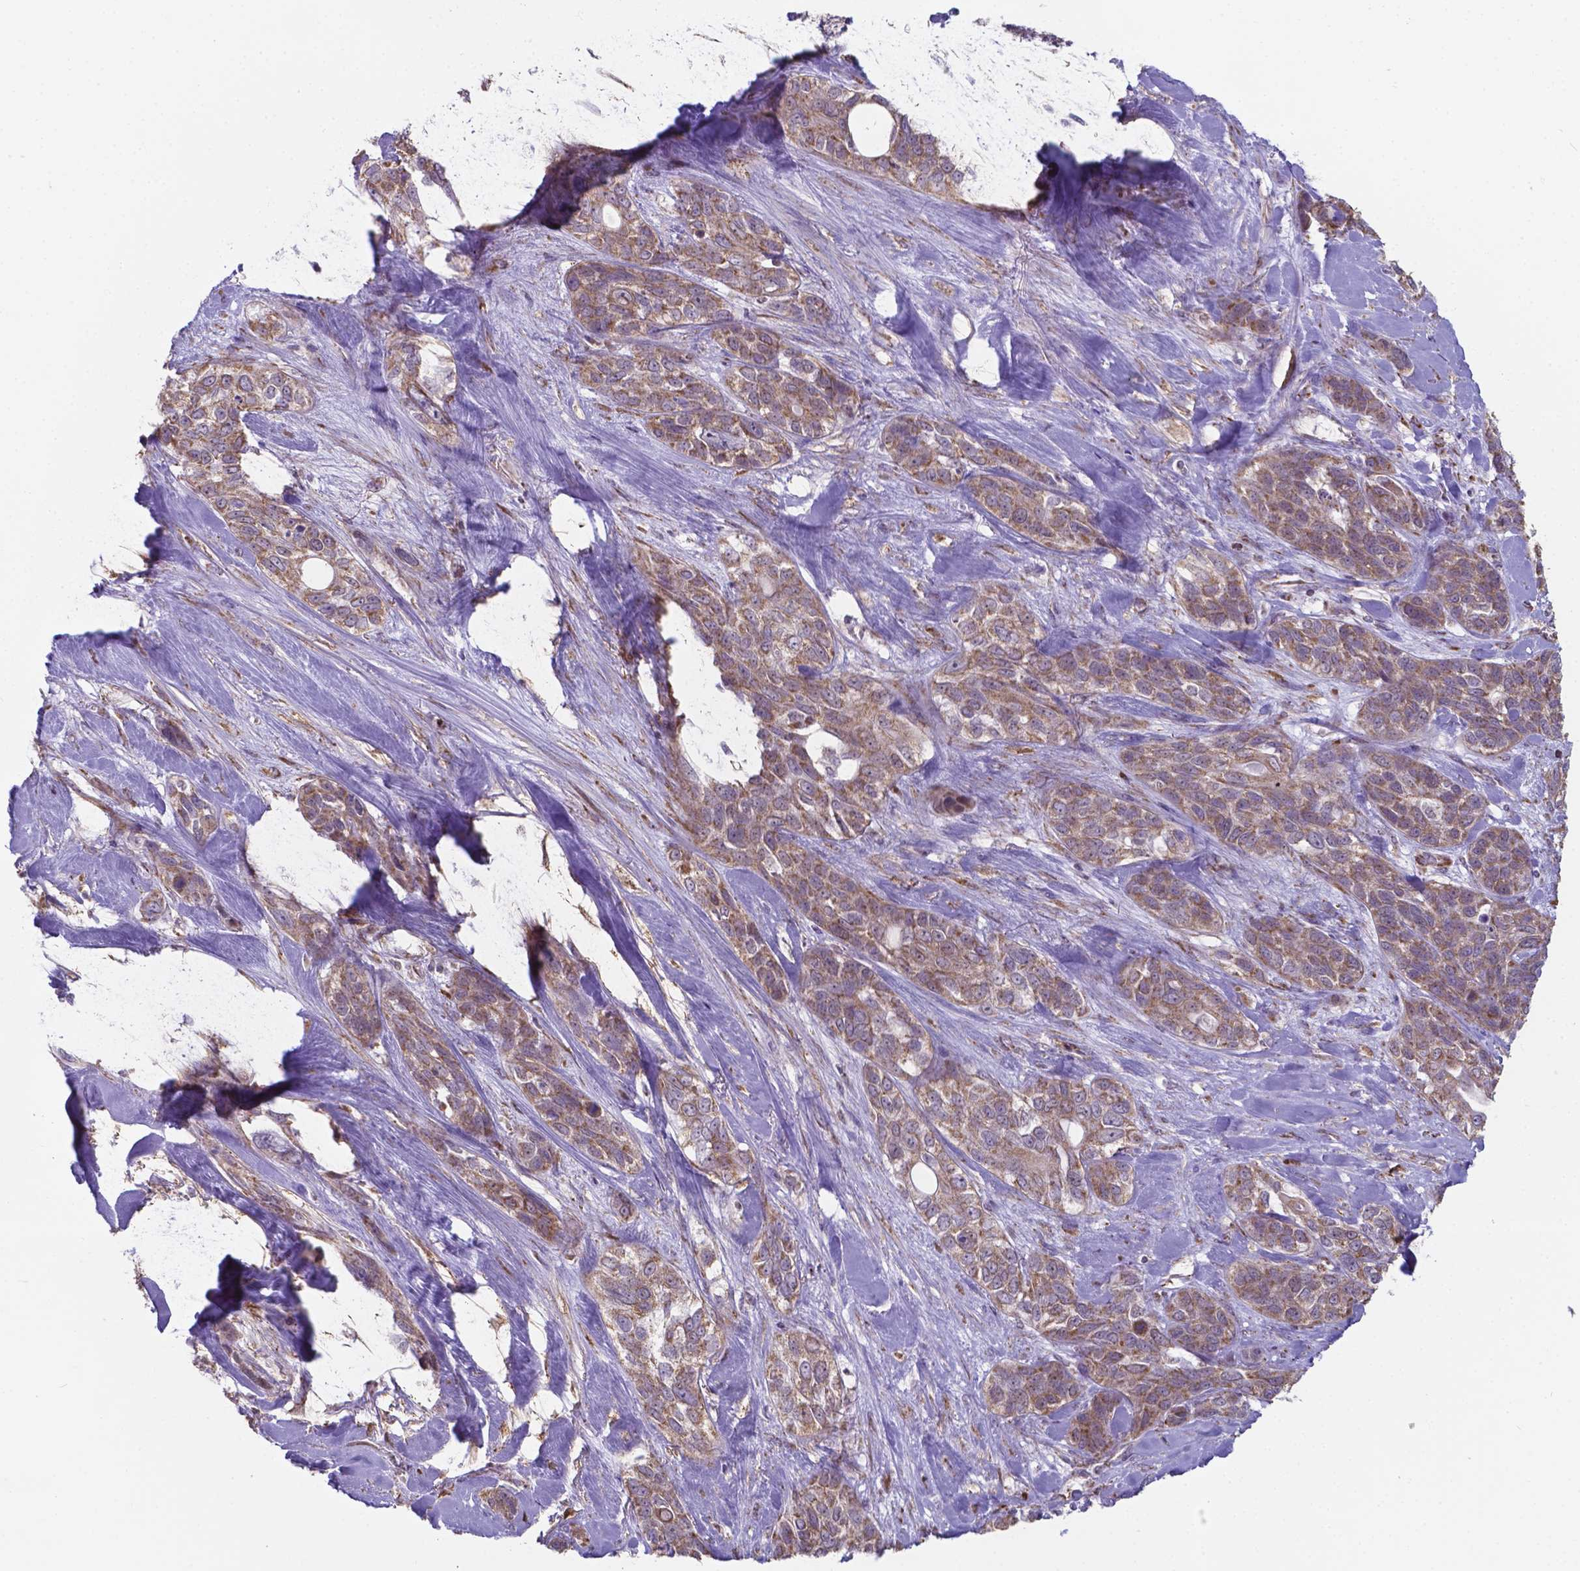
{"staining": {"intensity": "weak", "quantity": ">75%", "location": "cytoplasmic/membranous"}, "tissue": "lung cancer", "cell_type": "Tumor cells", "image_type": "cancer", "snomed": [{"axis": "morphology", "description": "Squamous cell carcinoma, NOS"}, {"axis": "topography", "description": "Lung"}], "caption": "Lung cancer stained with a protein marker reveals weak staining in tumor cells.", "gene": "FAM114A1", "patient": {"sex": "female", "age": 70}}